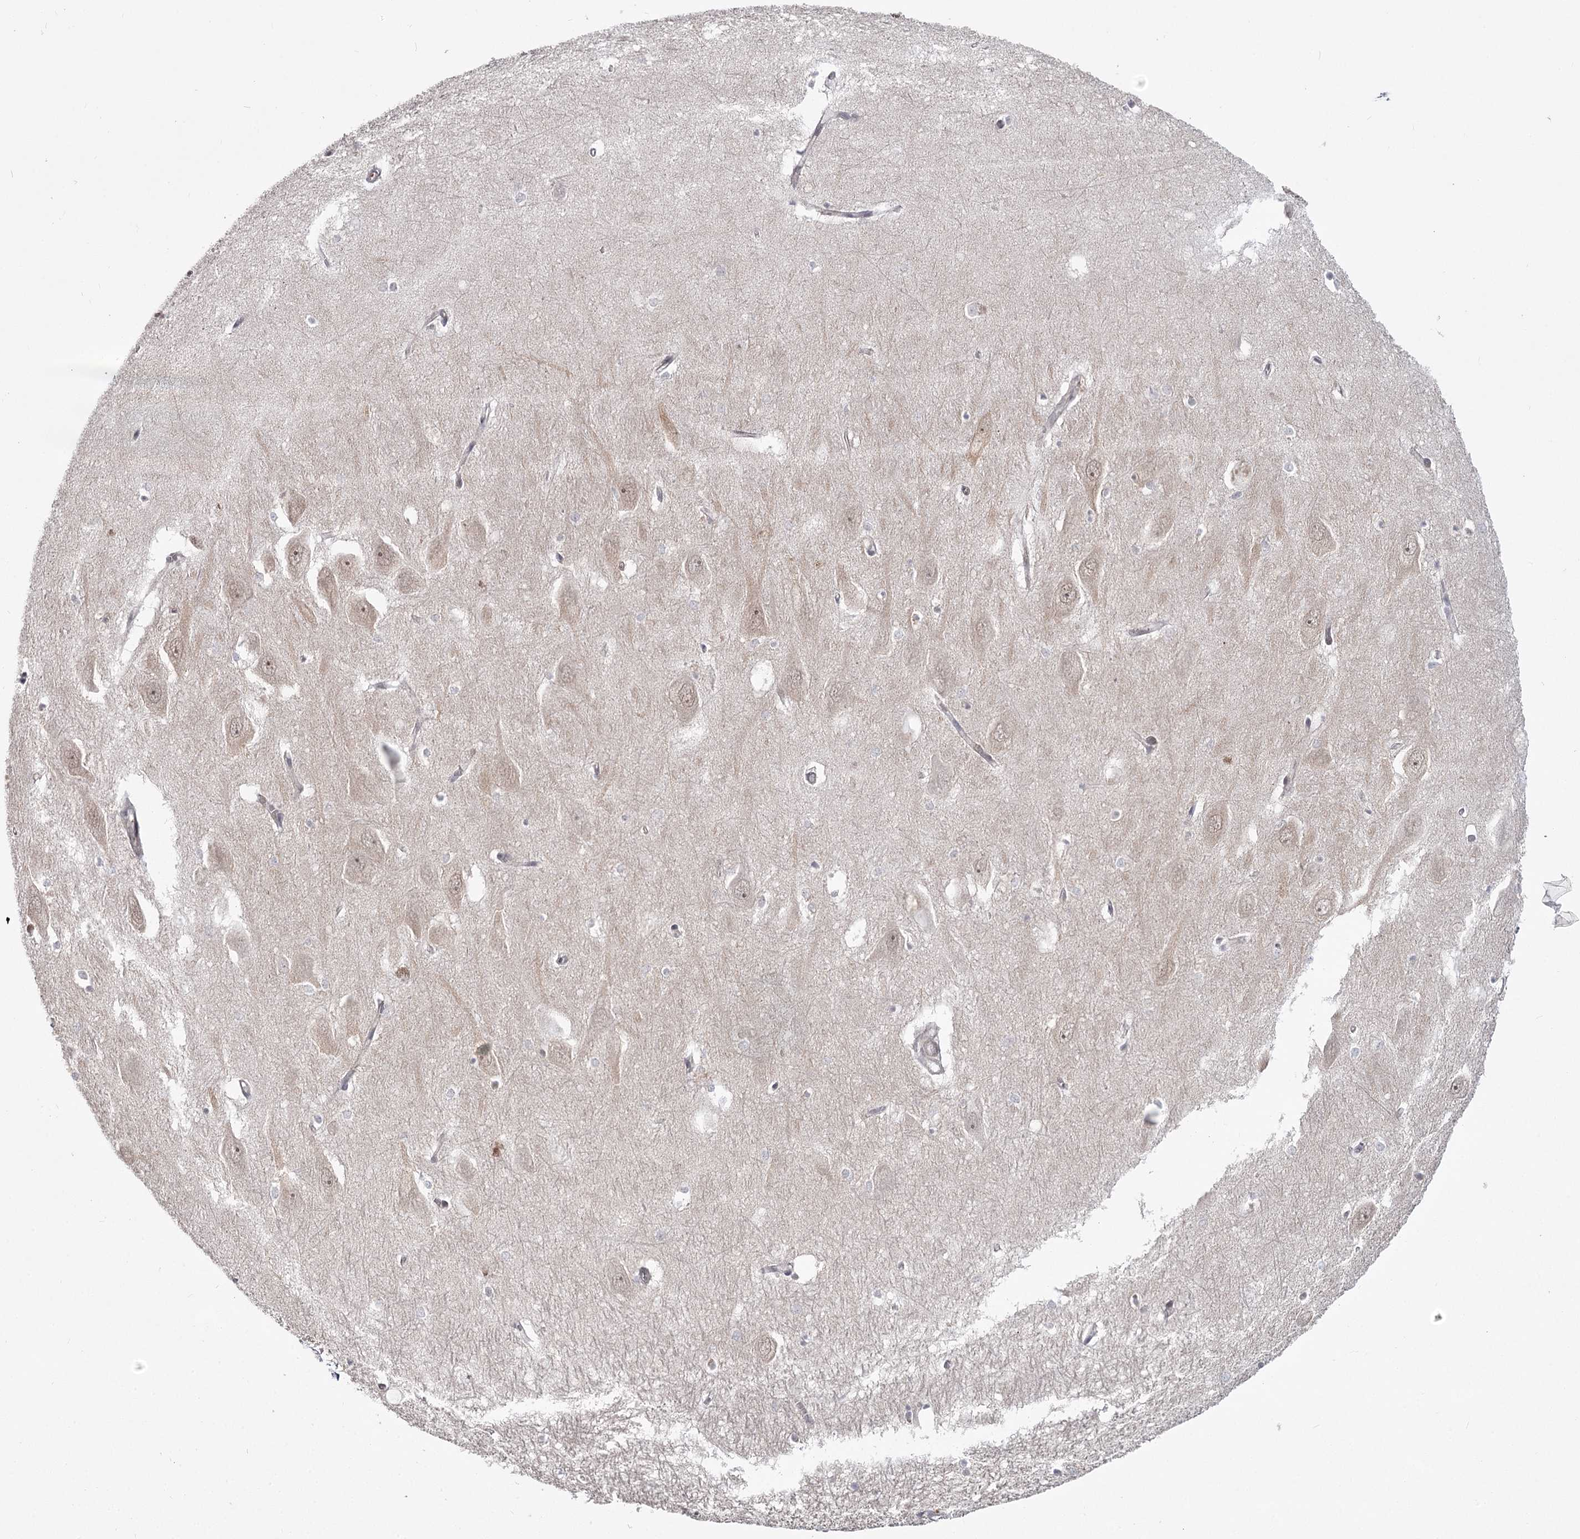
{"staining": {"intensity": "negative", "quantity": "none", "location": "none"}, "tissue": "hippocampus", "cell_type": "Glial cells", "image_type": "normal", "snomed": [{"axis": "morphology", "description": "Normal tissue, NOS"}, {"axis": "topography", "description": "Hippocampus"}], "caption": "IHC image of benign human hippocampus stained for a protein (brown), which displays no expression in glial cells.", "gene": "CCNG2", "patient": {"sex": "female", "age": 64}}